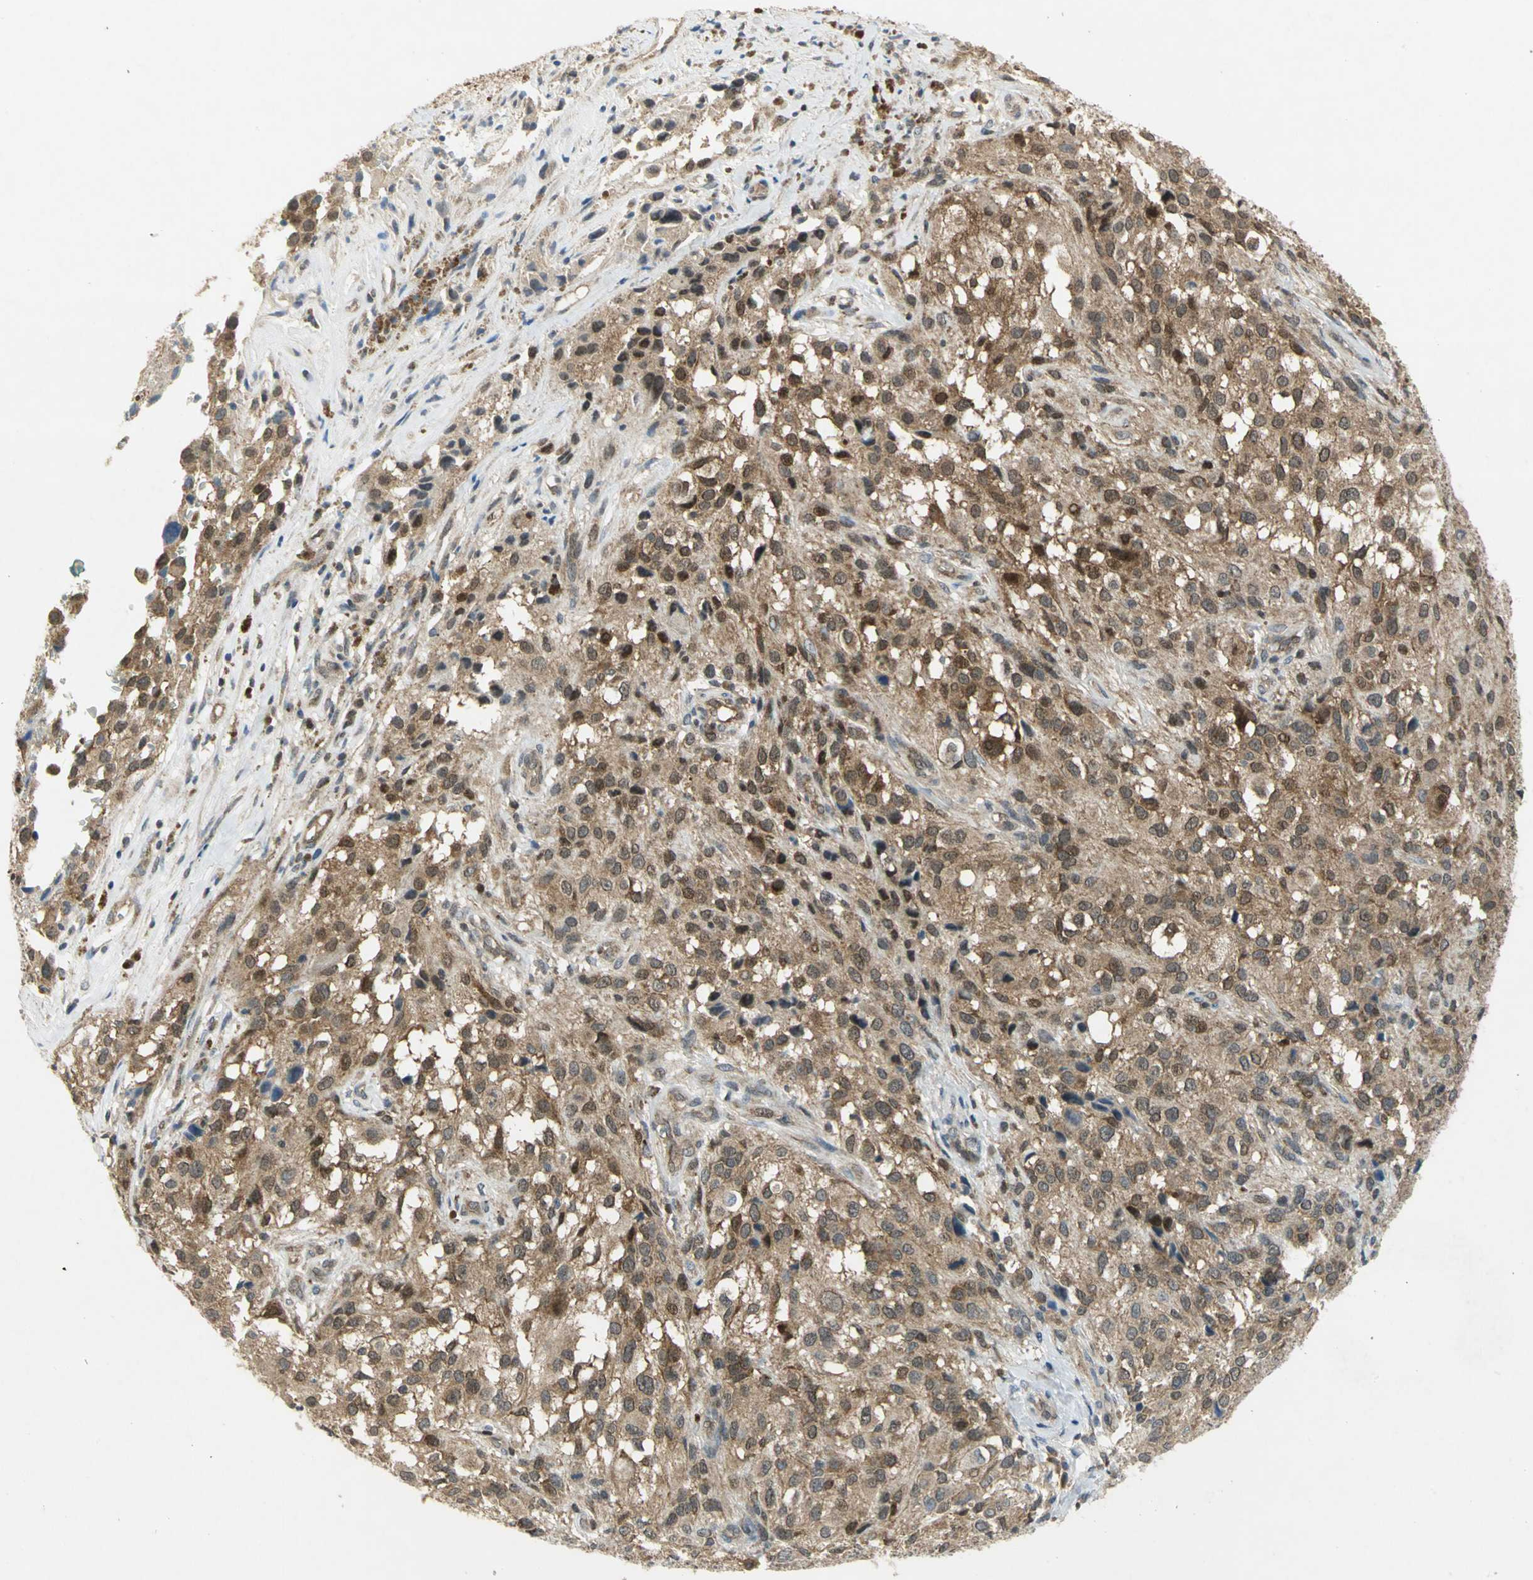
{"staining": {"intensity": "strong", "quantity": ">75%", "location": "cytoplasmic/membranous,nuclear"}, "tissue": "melanoma", "cell_type": "Tumor cells", "image_type": "cancer", "snomed": [{"axis": "morphology", "description": "Necrosis, NOS"}, {"axis": "morphology", "description": "Malignant melanoma, NOS"}, {"axis": "topography", "description": "Skin"}], "caption": "Malignant melanoma was stained to show a protein in brown. There is high levels of strong cytoplasmic/membranous and nuclear staining in approximately >75% of tumor cells.", "gene": "PPIA", "patient": {"sex": "female", "age": 87}}